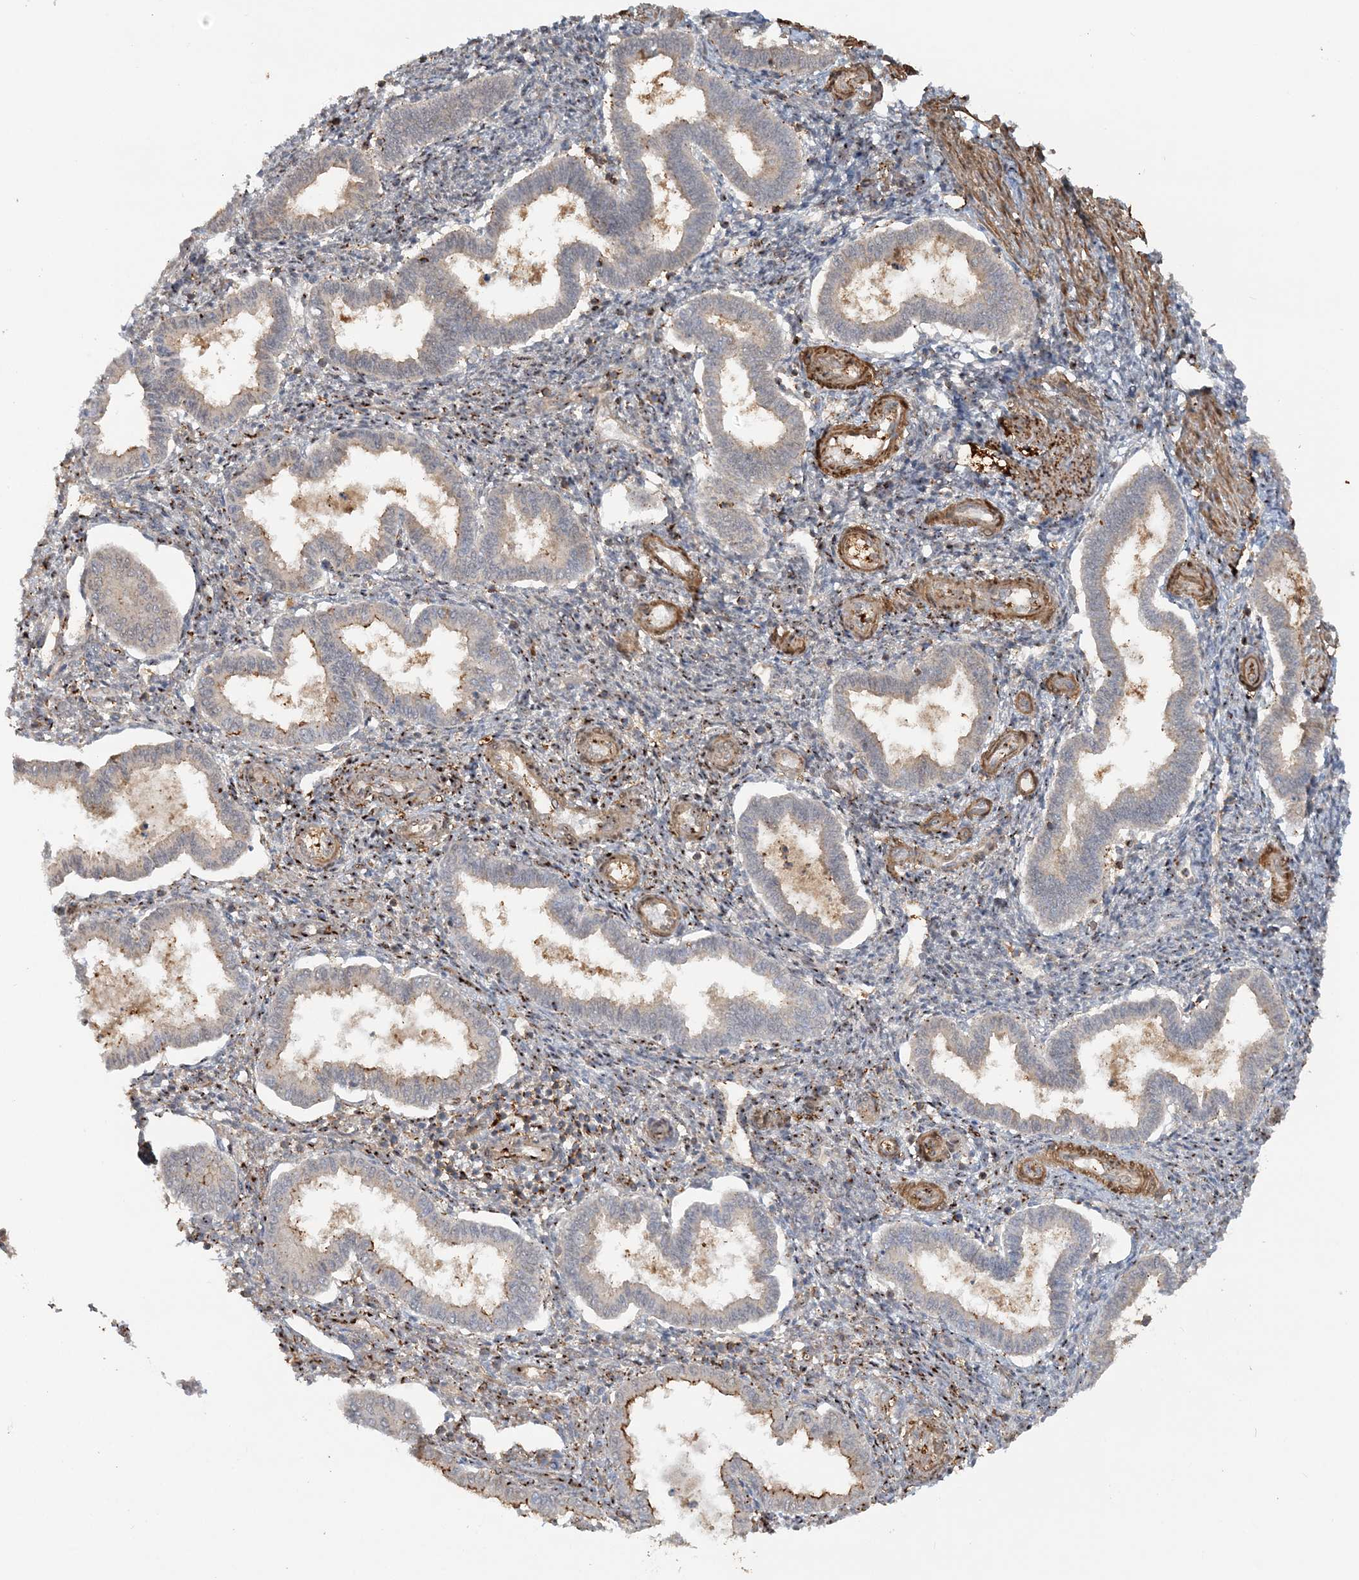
{"staining": {"intensity": "moderate", "quantity": "25%-75%", "location": "cytoplasmic/membranous"}, "tissue": "endometrium", "cell_type": "Cells in endometrial stroma", "image_type": "normal", "snomed": [{"axis": "morphology", "description": "Normal tissue, NOS"}, {"axis": "topography", "description": "Endometrium"}], "caption": "High-power microscopy captured an IHC photomicrograph of normal endometrium, revealing moderate cytoplasmic/membranous expression in about 25%-75% of cells in endometrial stroma.", "gene": "DSTN", "patient": {"sex": "female", "age": 24}}